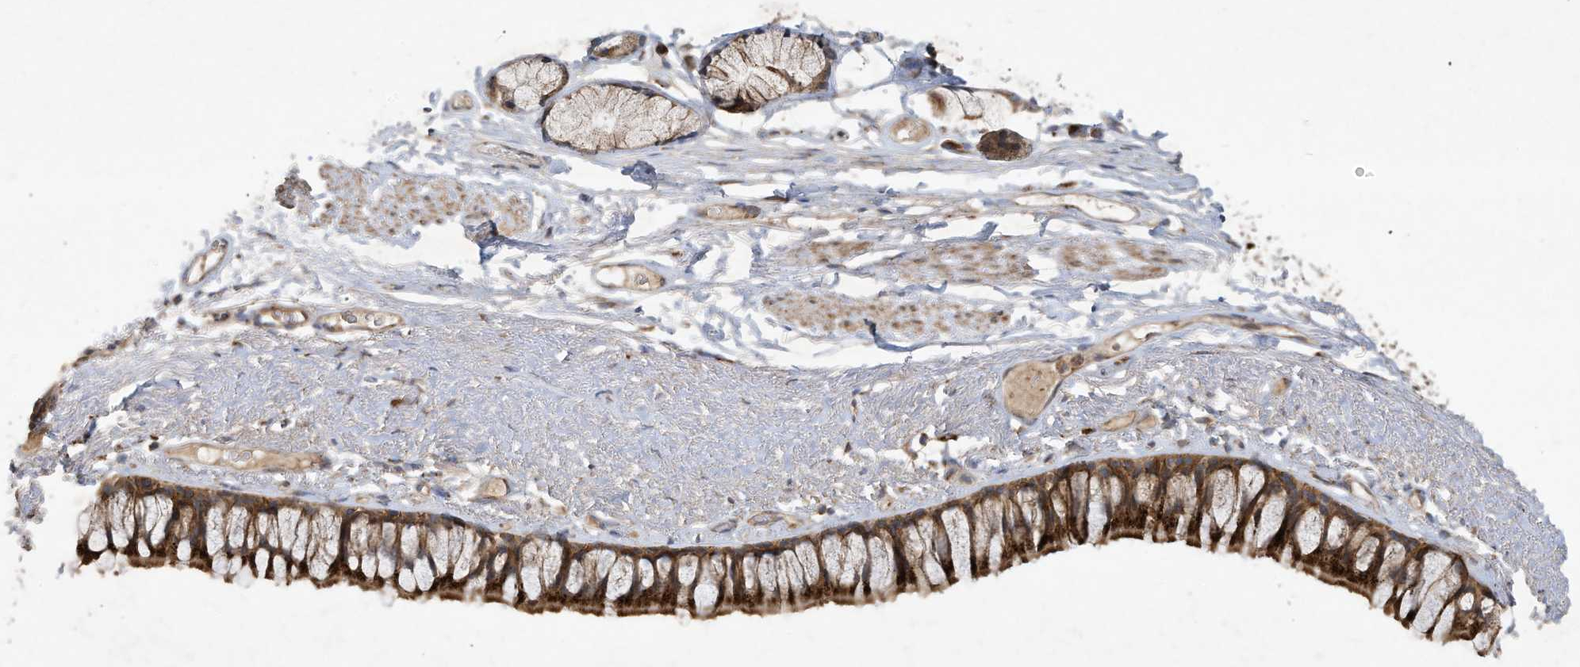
{"staining": {"intensity": "strong", "quantity": ">75%", "location": "cytoplasmic/membranous"}, "tissue": "bronchus", "cell_type": "Respiratory epithelial cells", "image_type": "normal", "snomed": [{"axis": "morphology", "description": "Normal tissue, NOS"}, {"axis": "topography", "description": "Cartilage tissue"}, {"axis": "topography", "description": "Bronchus"}], "caption": "A brown stain shows strong cytoplasmic/membranous expression of a protein in respiratory epithelial cells of normal bronchus. The protein of interest is stained brown, and the nuclei are stained in blue (DAB IHC with brightfield microscopy, high magnification).", "gene": "C2orf74", "patient": {"sex": "female", "age": 73}}